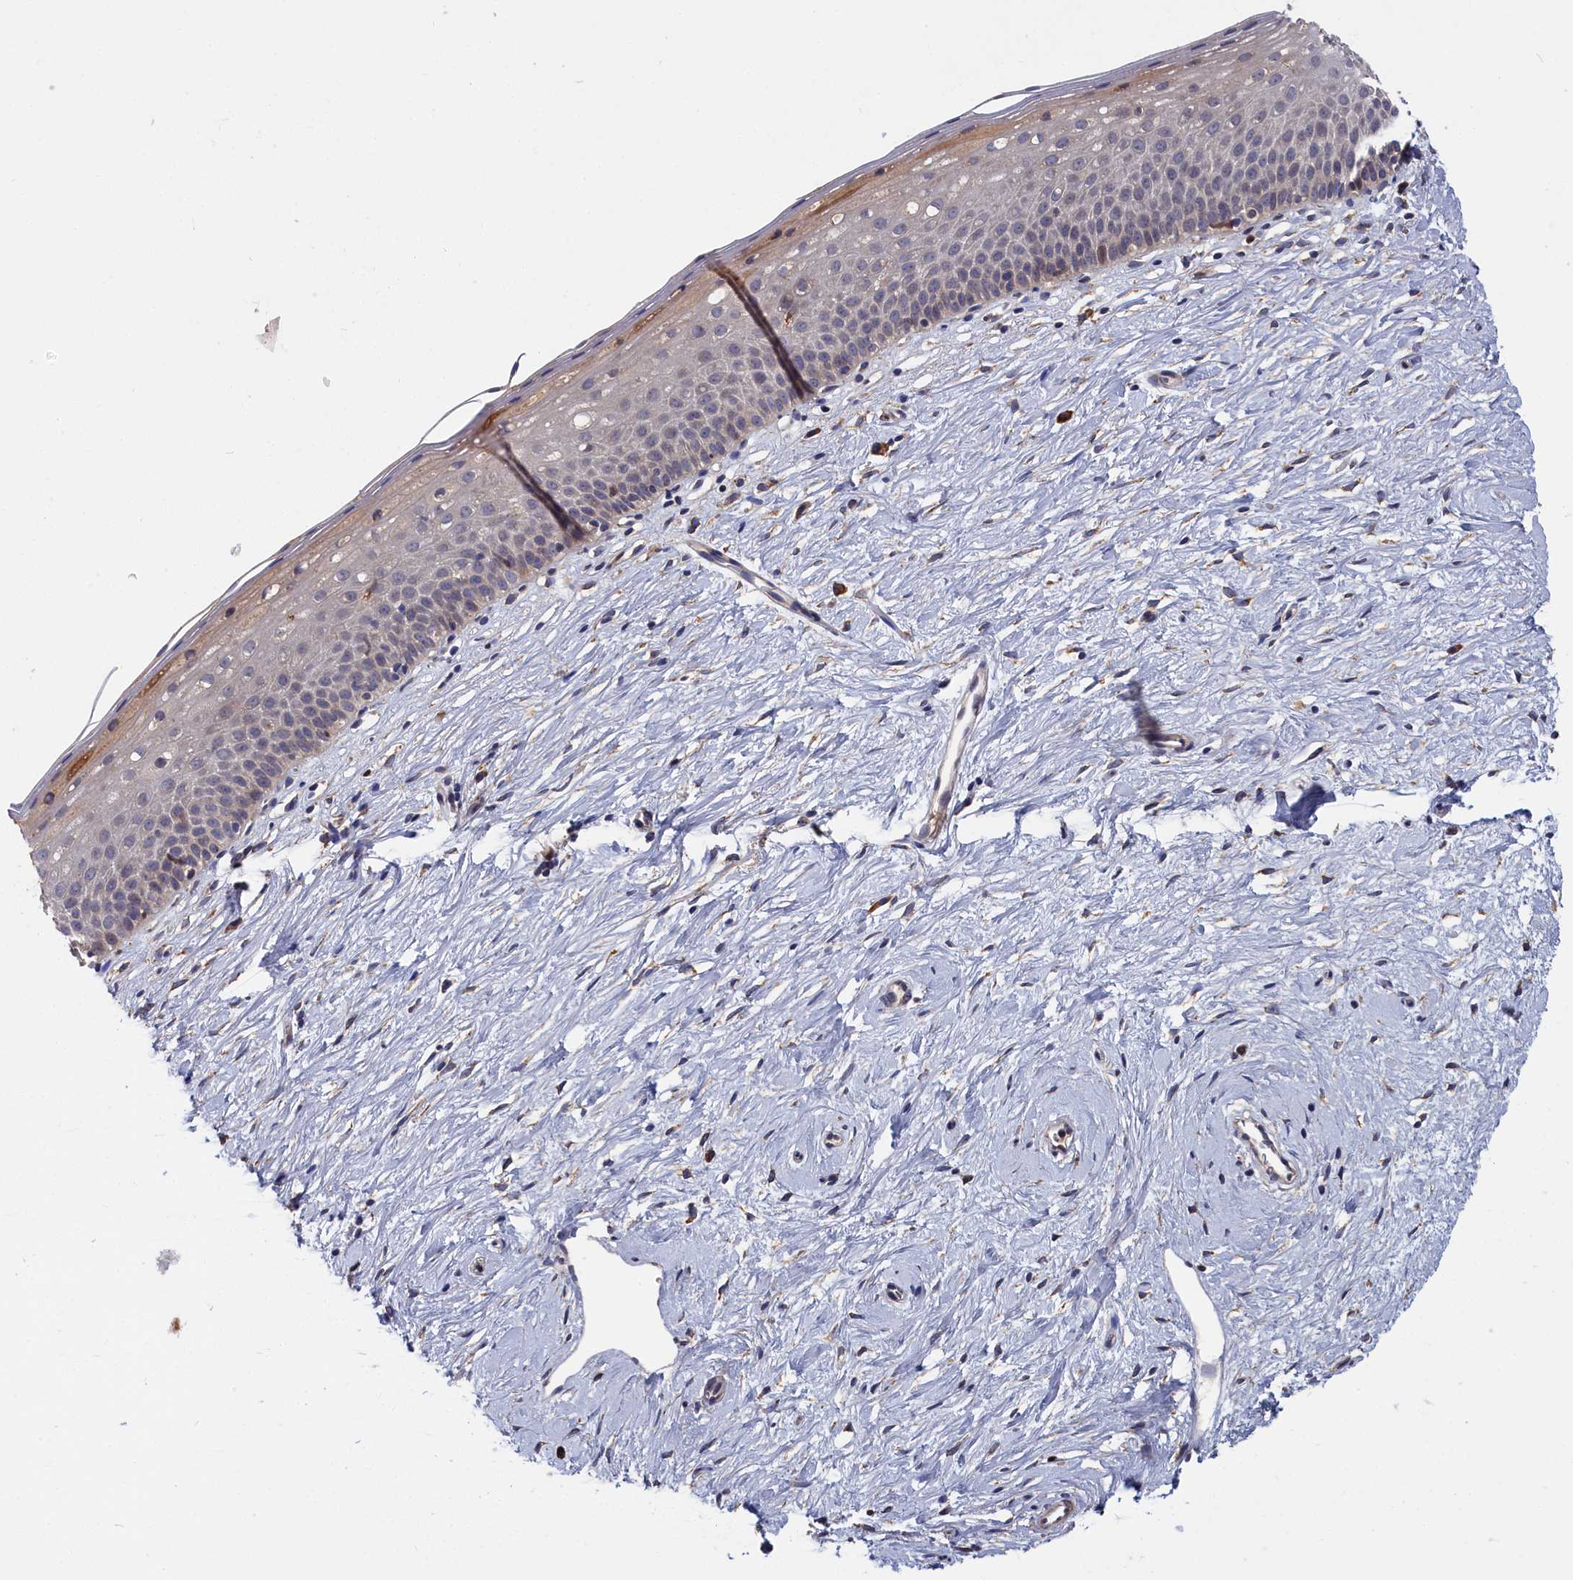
{"staining": {"intensity": "weak", "quantity": "<25%", "location": "cytoplasmic/membranous"}, "tissue": "cervix", "cell_type": "Glandular cells", "image_type": "normal", "snomed": [{"axis": "morphology", "description": "Normal tissue, NOS"}, {"axis": "topography", "description": "Cervix"}], "caption": "Human cervix stained for a protein using immunohistochemistry exhibits no staining in glandular cells.", "gene": "CYB5D2", "patient": {"sex": "female", "age": 57}}